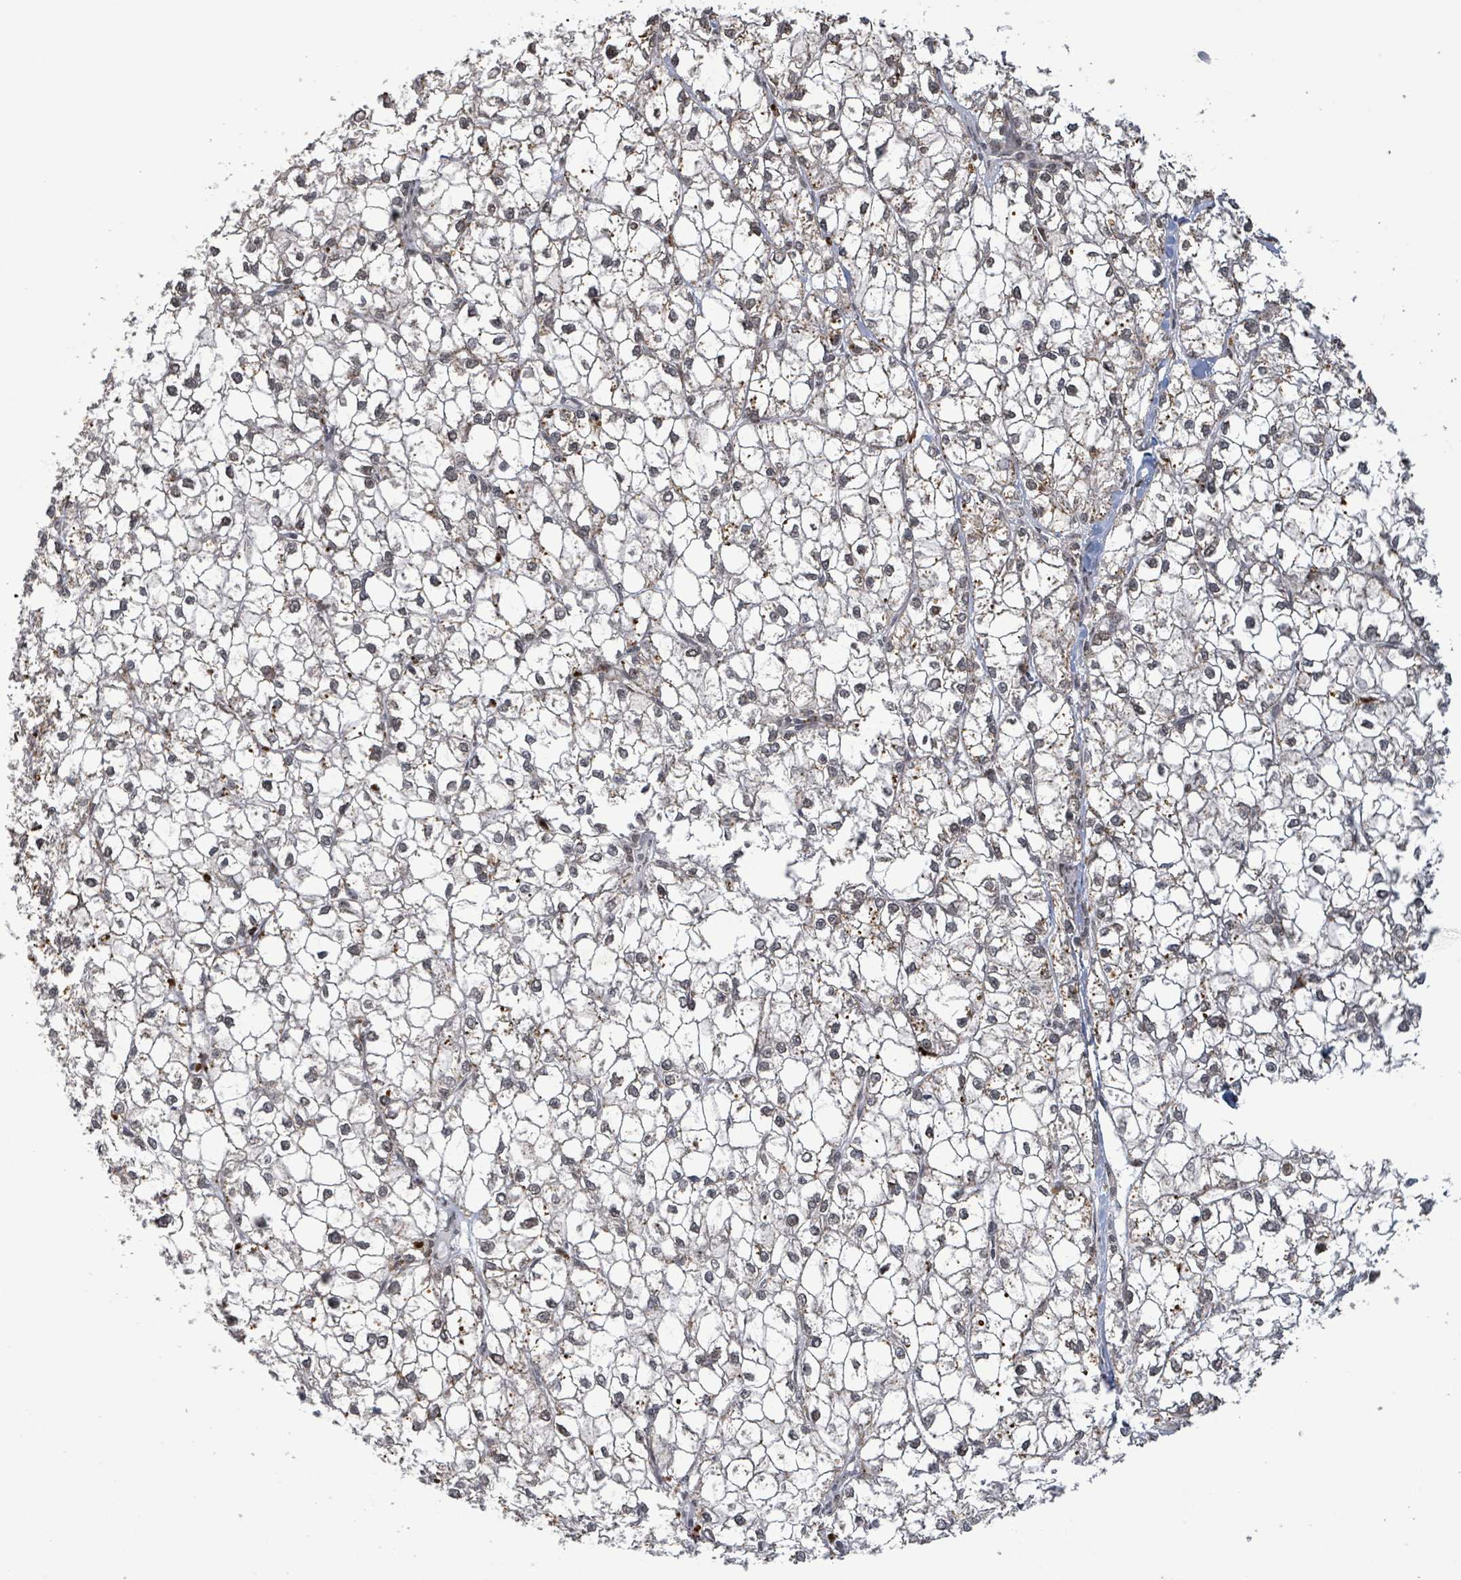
{"staining": {"intensity": "negative", "quantity": "none", "location": "none"}, "tissue": "liver cancer", "cell_type": "Tumor cells", "image_type": "cancer", "snomed": [{"axis": "morphology", "description": "Carcinoma, Hepatocellular, NOS"}, {"axis": "topography", "description": "Liver"}], "caption": "Tumor cells show no significant positivity in liver hepatocellular carcinoma.", "gene": "SBF2", "patient": {"sex": "female", "age": 43}}